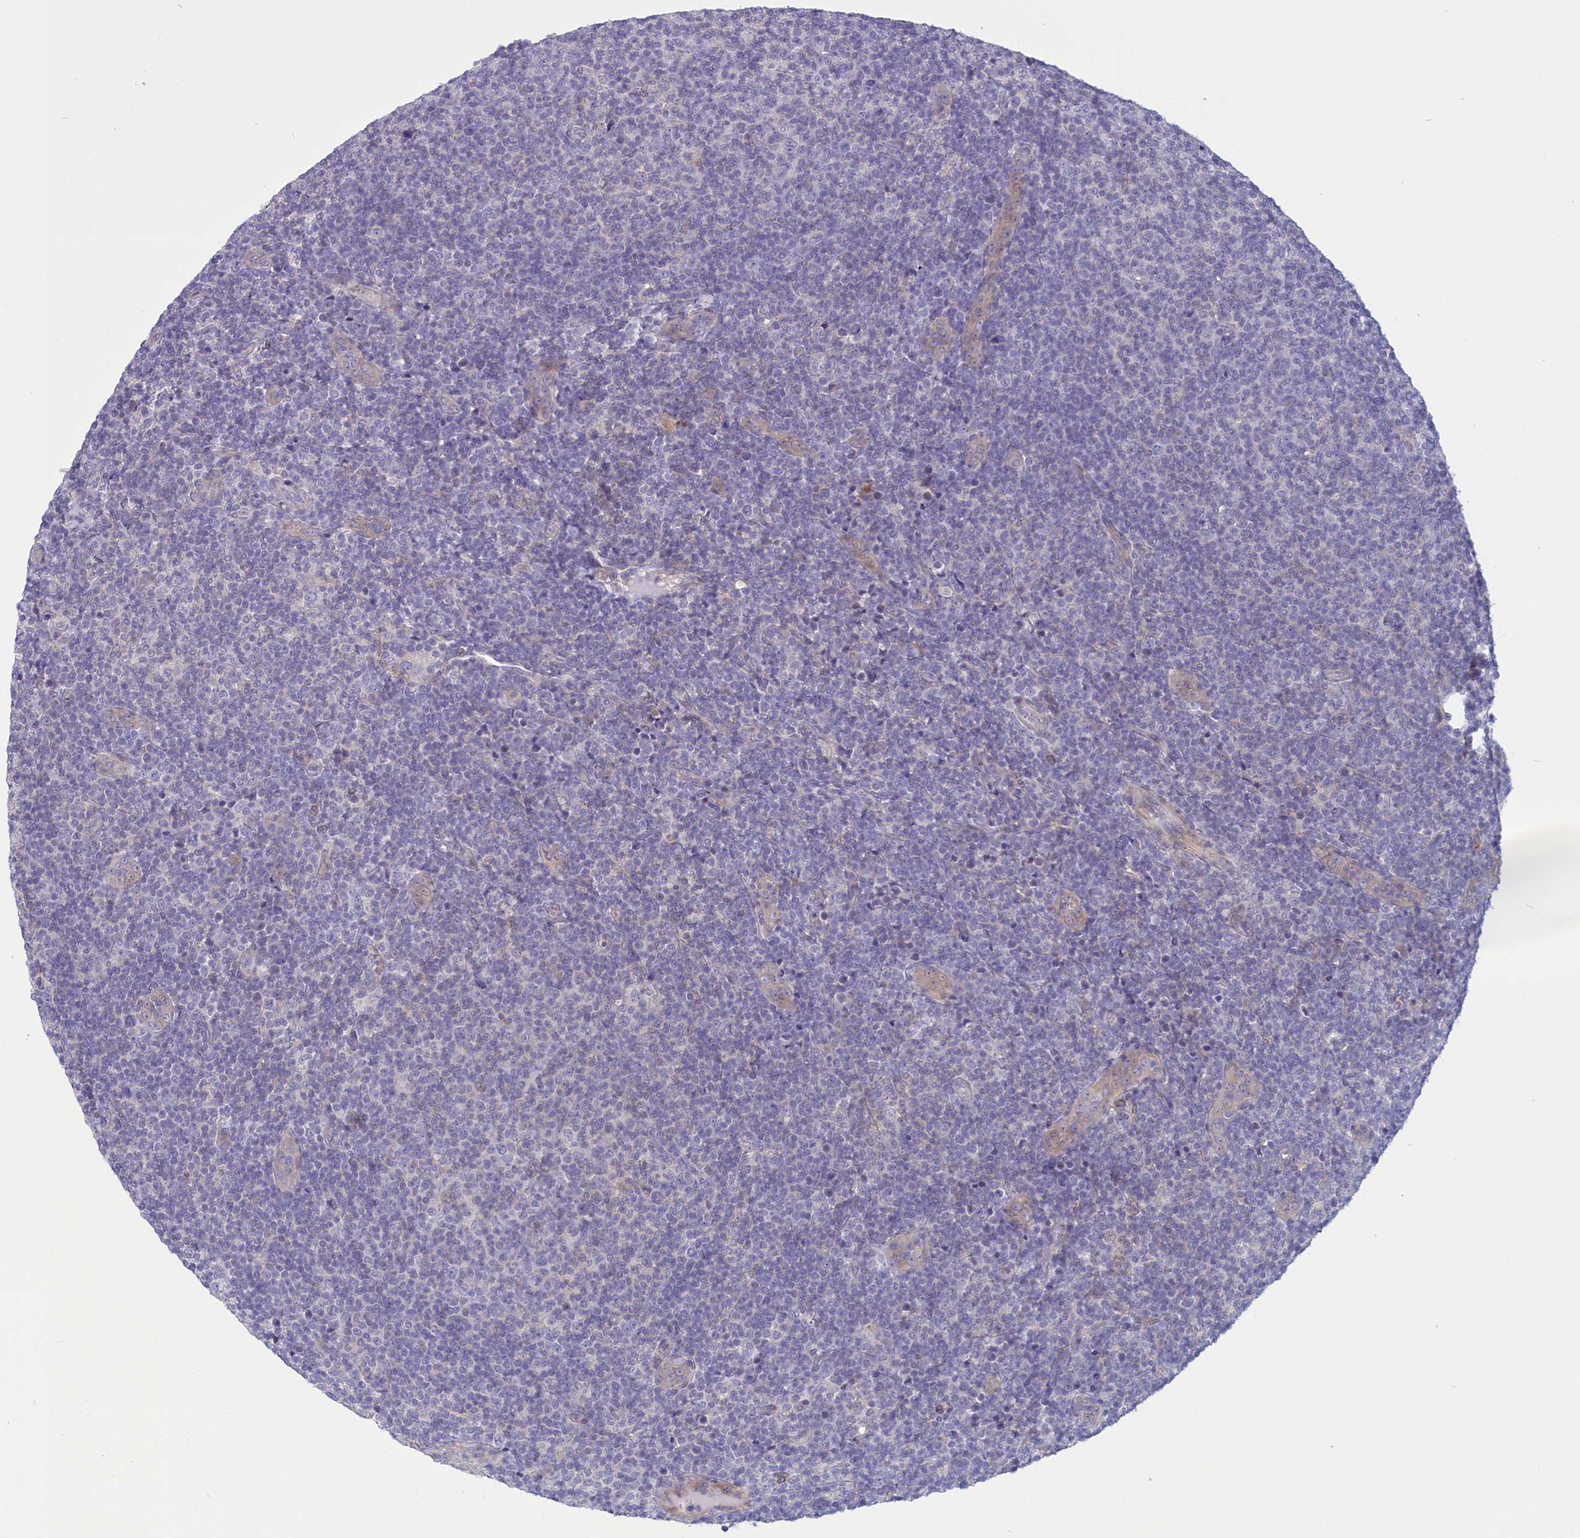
{"staining": {"intensity": "negative", "quantity": "none", "location": "none"}, "tissue": "lymphoma", "cell_type": "Tumor cells", "image_type": "cancer", "snomed": [{"axis": "morphology", "description": "Malignant lymphoma, non-Hodgkin's type, Low grade"}, {"axis": "topography", "description": "Lymph node"}], "caption": "High magnification brightfield microscopy of malignant lymphoma, non-Hodgkin's type (low-grade) stained with DAB (3,3'-diaminobenzidine) (brown) and counterstained with hematoxylin (blue): tumor cells show no significant staining.", "gene": "CORO2A", "patient": {"sex": "male", "age": 66}}